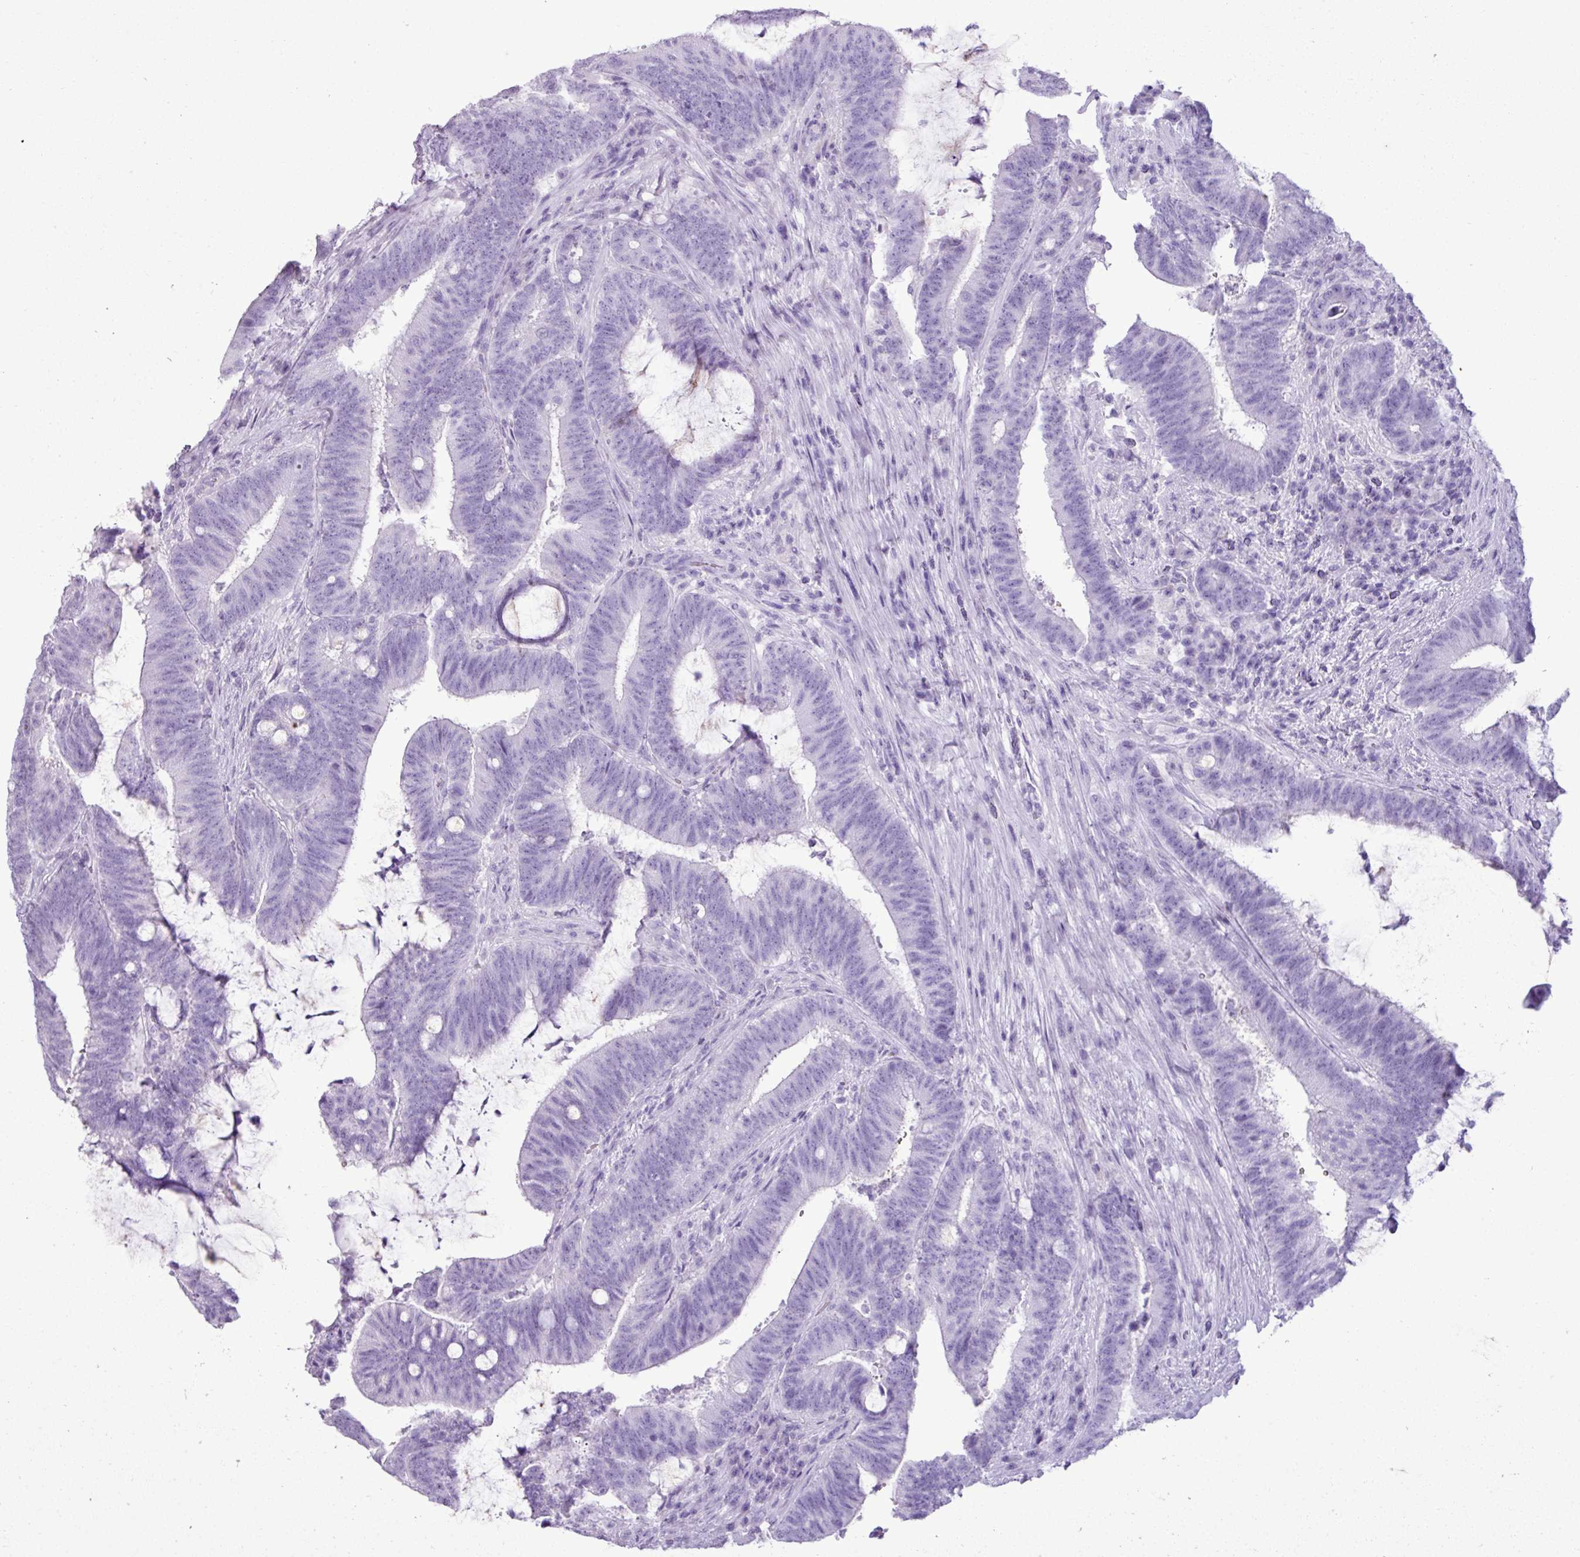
{"staining": {"intensity": "negative", "quantity": "none", "location": "none"}, "tissue": "colorectal cancer", "cell_type": "Tumor cells", "image_type": "cancer", "snomed": [{"axis": "morphology", "description": "Adenocarcinoma, NOS"}, {"axis": "topography", "description": "Colon"}], "caption": "Colorectal cancer stained for a protein using immunohistochemistry exhibits no positivity tumor cells.", "gene": "ZSCAN5A", "patient": {"sex": "female", "age": 43}}